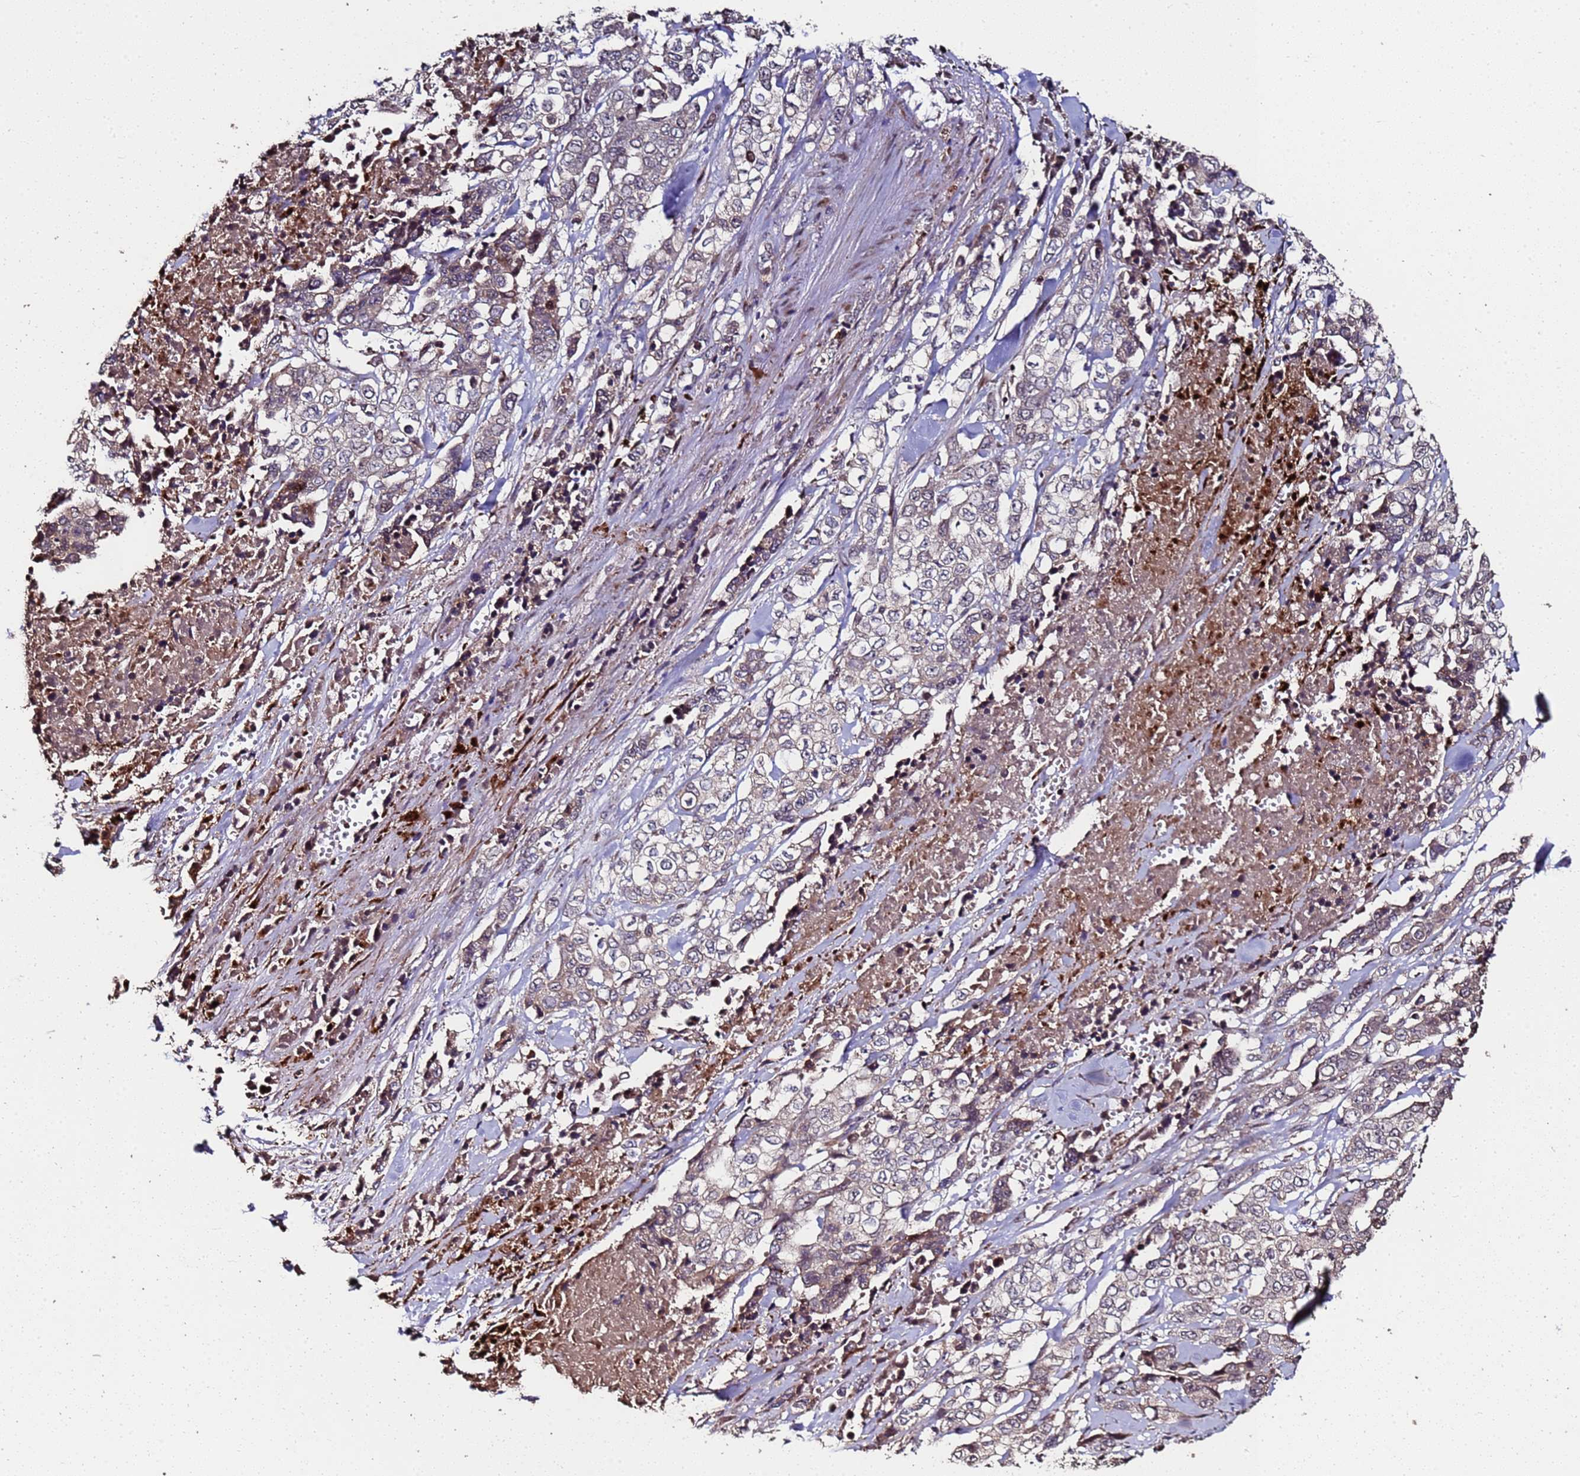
{"staining": {"intensity": "weak", "quantity": "<25%", "location": "cytoplasmic/membranous"}, "tissue": "stomach cancer", "cell_type": "Tumor cells", "image_type": "cancer", "snomed": [{"axis": "morphology", "description": "Adenocarcinoma, NOS"}, {"axis": "topography", "description": "Stomach, upper"}], "caption": "Tumor cells are negative for protein expression in human stomach cancer.", "gene": "PRODH", "patient": {"sex": "male", "age": 62}}